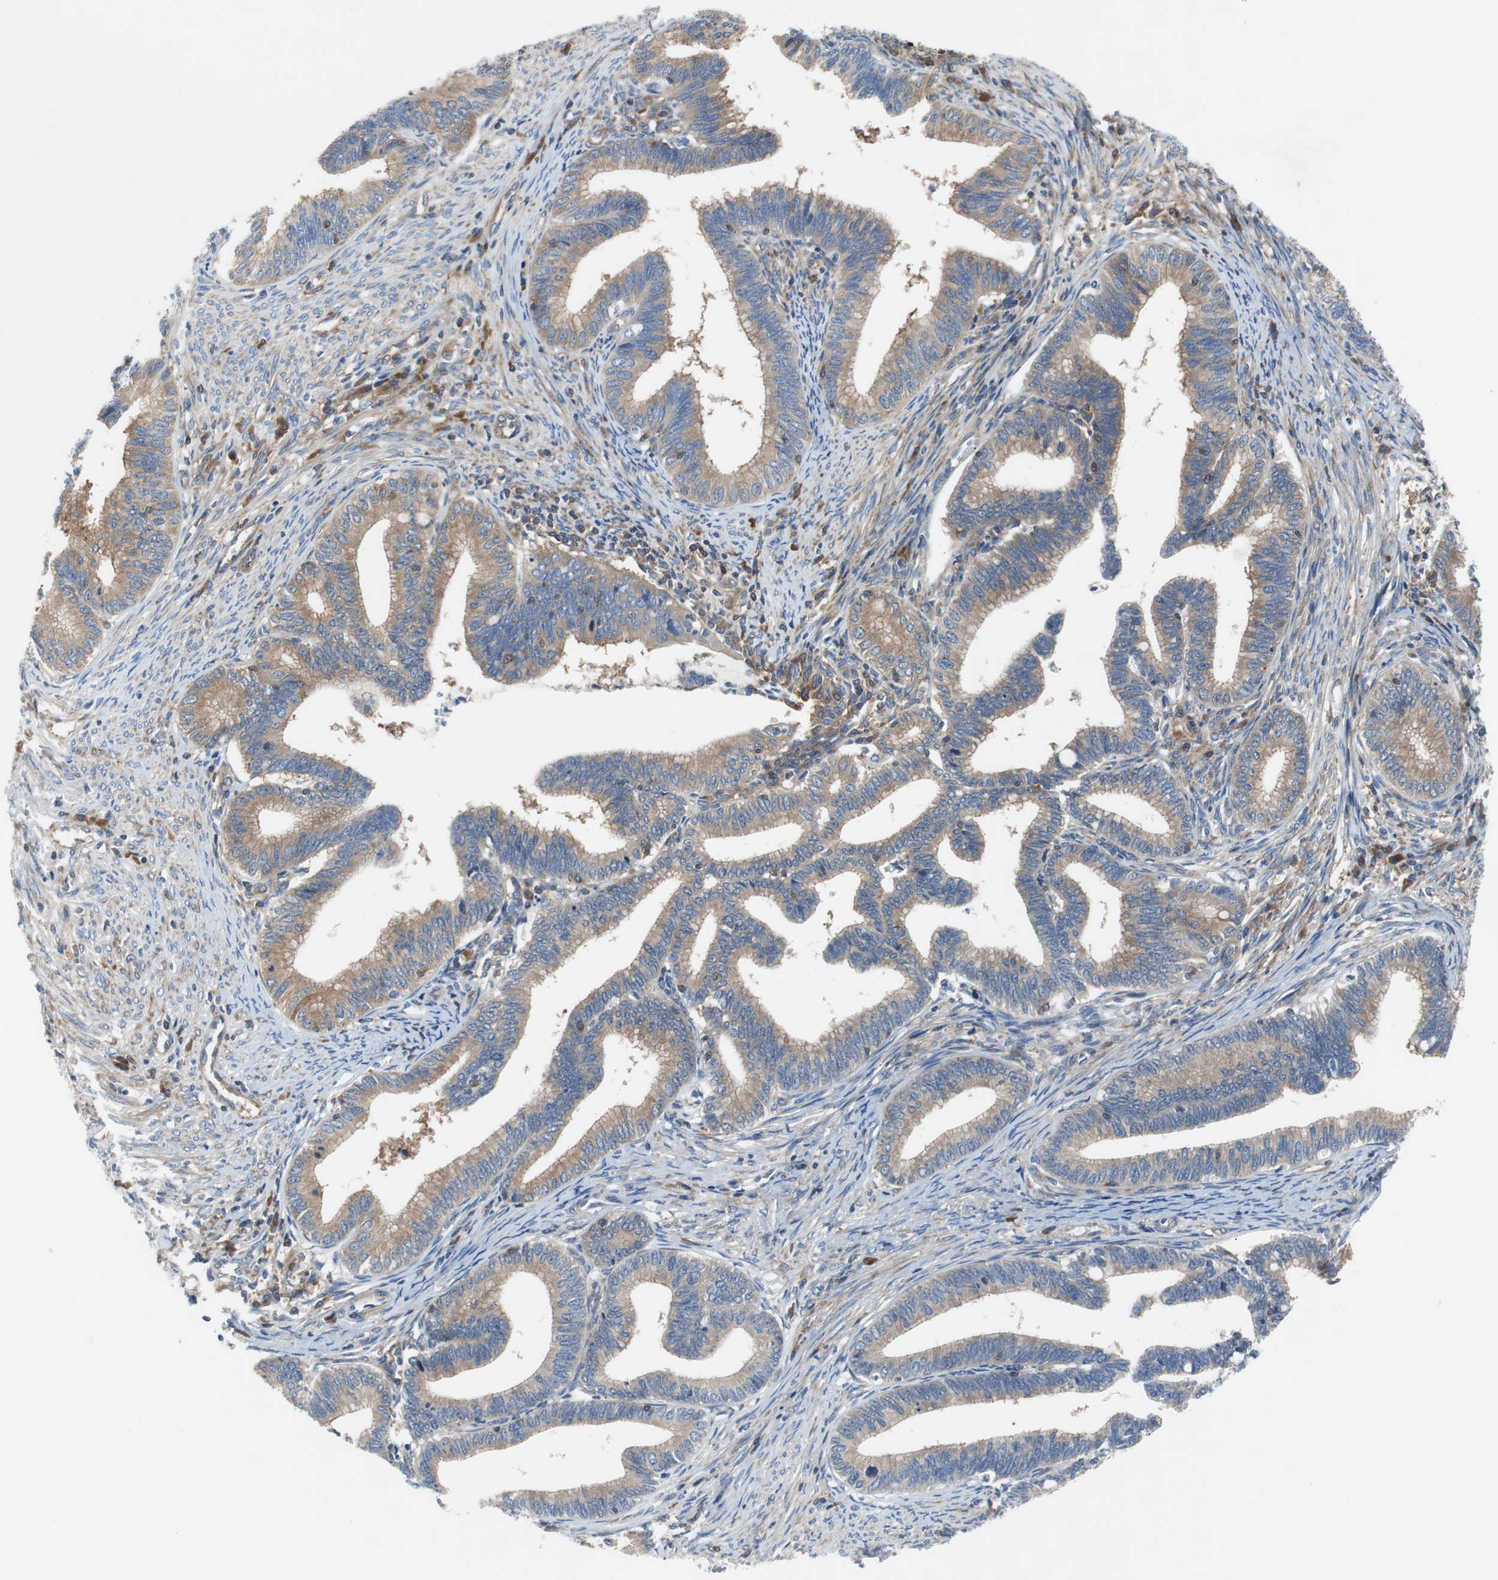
{"staining": {"intensity": "moderate", "quantity": "25%-75%", "location": "cytoplasmic/membranous"}, "tissue": "cervical cancer", "cell_type": "Tumor cells", "image_type": "cancer", "snomed": [{"axis": "morphology", "description": "Adenocarcinoma, NOS"}, {"axis": "topography", "description": "Cervix"}], "caption": "The photomicrograph displays staining of cervical cancer (adenocarcinoma), revealing moderate cytoplasmic/membranous protein positivity (brown color) within tumor cells.", "gene": "GYS1", "patient": {"sex": "female", "age": 36}}